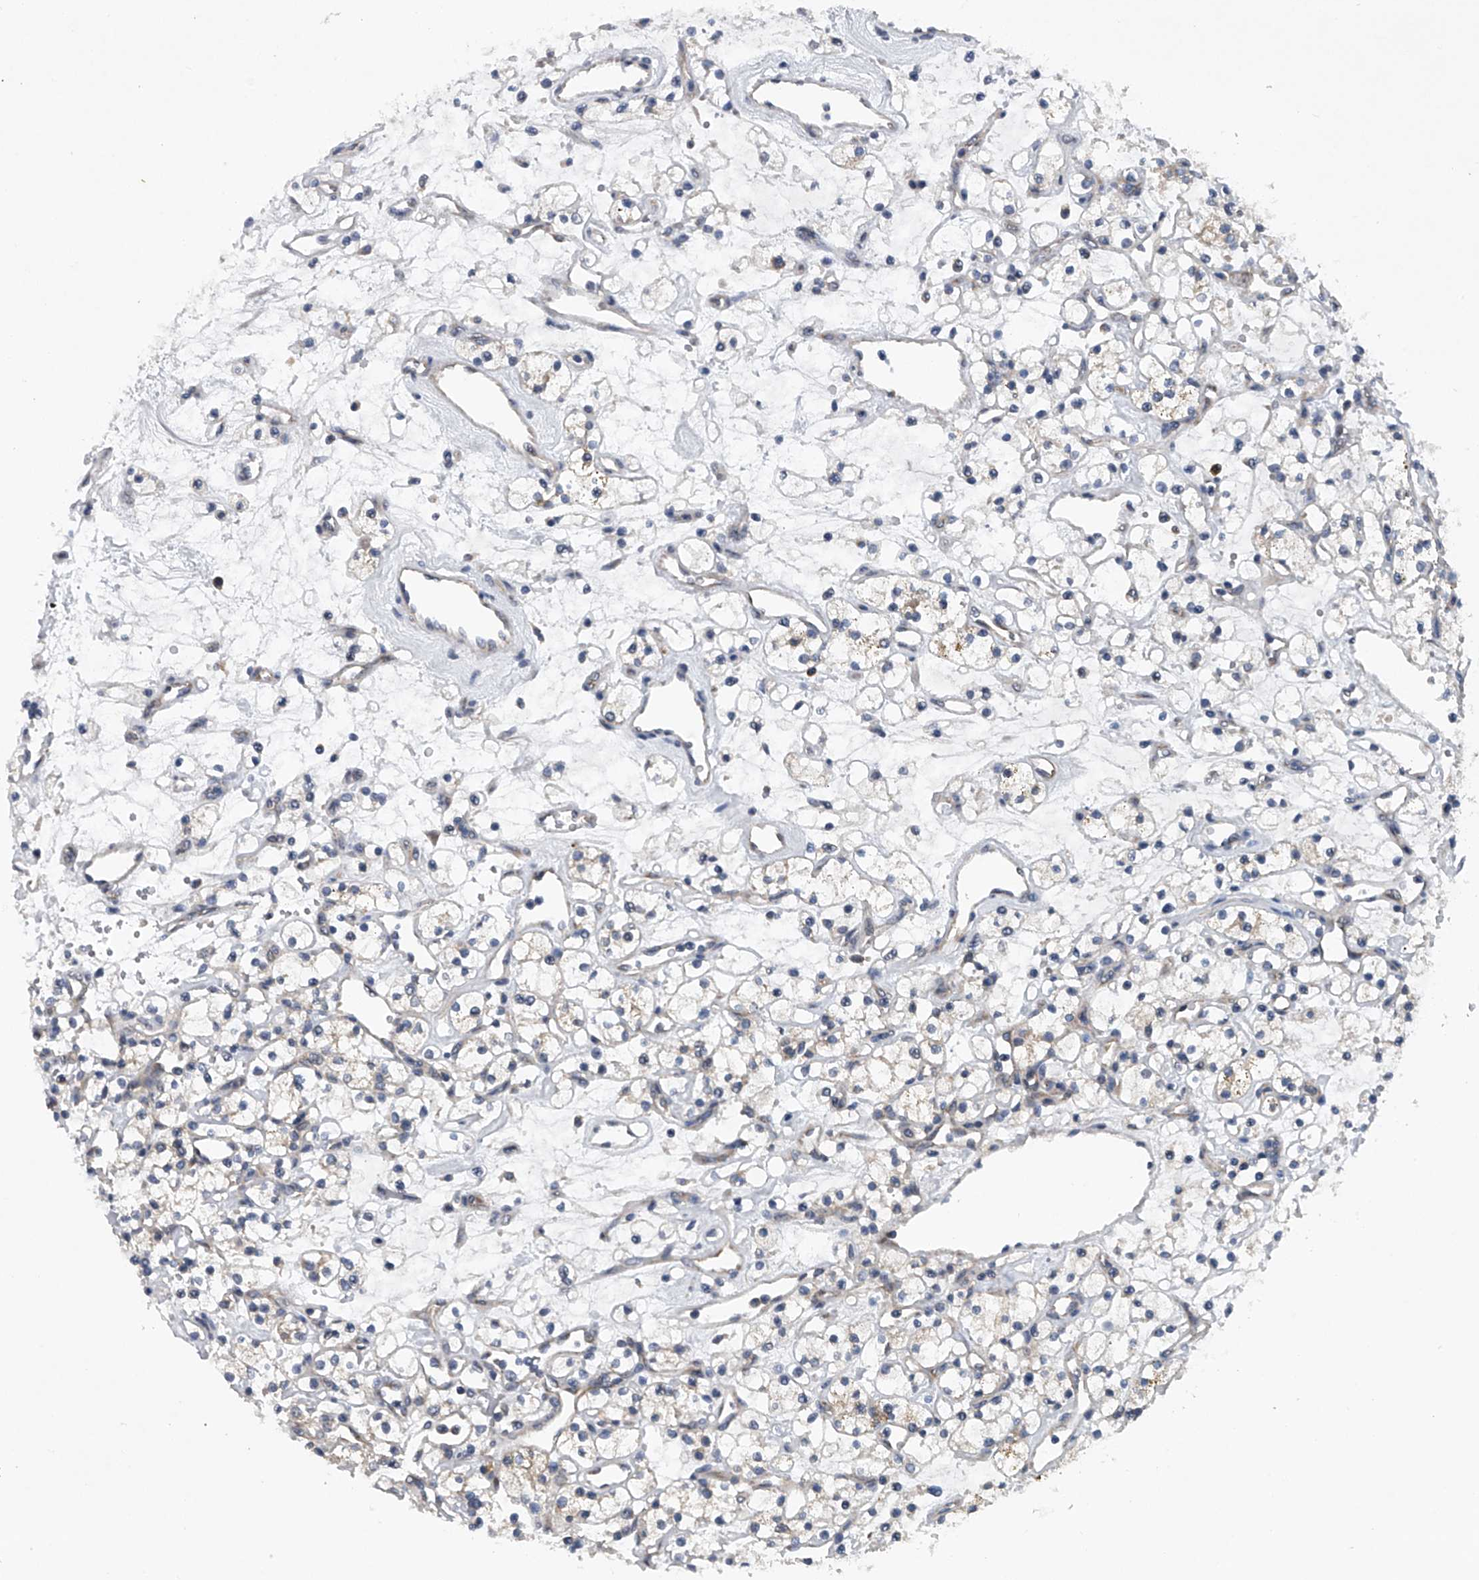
{"staining": {"intensity": "weak", "quantity": "<25%", "location": "cytoplasmic/membranous"}, "tissue": "renal cancer", "cell_type": "Tumor cells", "image_type": "cancer", "snomed": [{"axis": "morphology", "description": "Adenocarcinoma, NOS"}, {"axis": "topography", "description": "Kidney"}], "caption": "An image of human renal cancer is negative for staining in tumor cells.", "gene": "RNF5", "patient": {"sex": "female", "age": 60}}